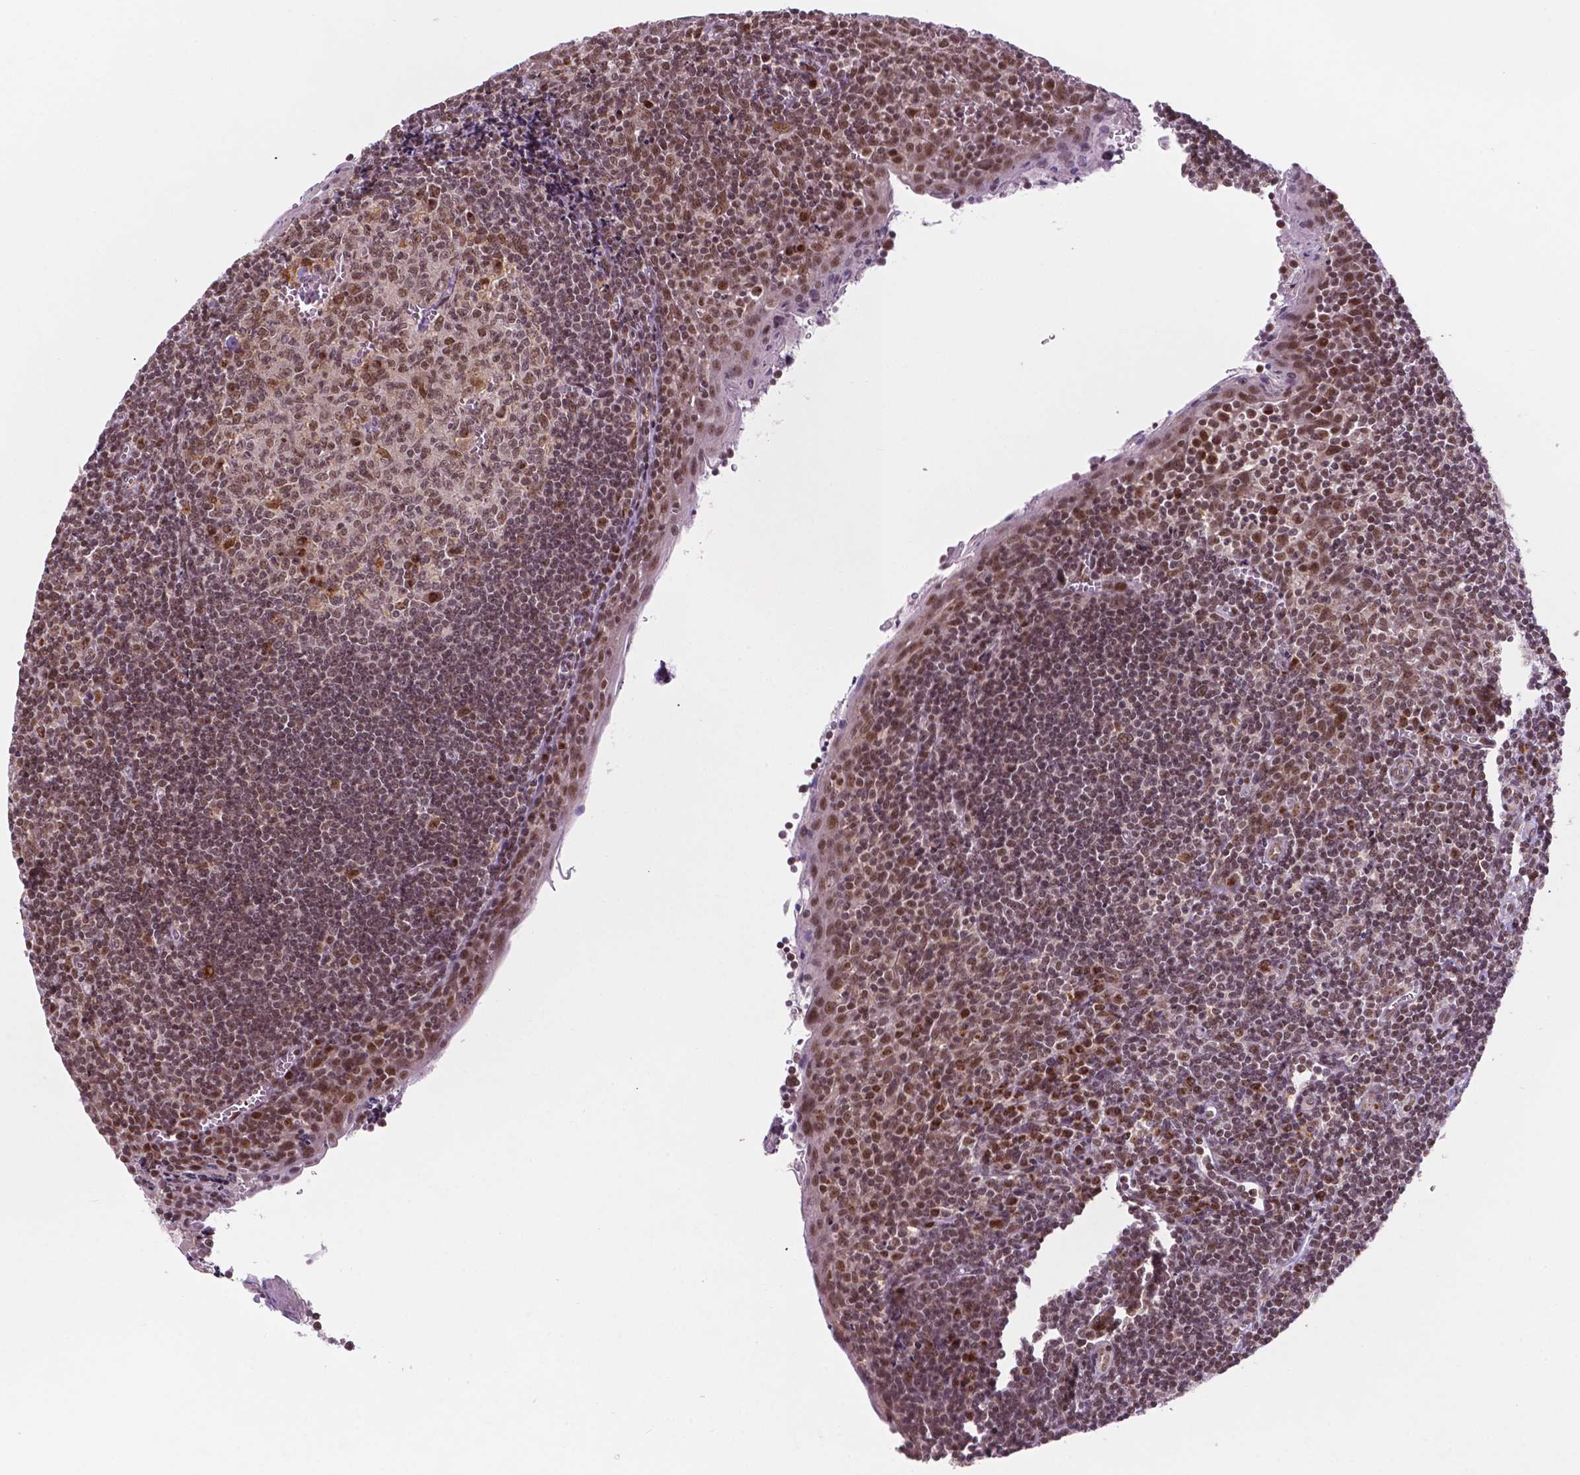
{"staining": {"intensity": "moderate", "quantity": "25%-75%", "location": "nuclear"}, "tissue": "tonsil", "cell_type": "Germinal center cells", "image_type": "normal", "snomed": [{"axis": "morphology", "description": "Normal tissue, NOS"}, {"axis": "morphology", "description": "Inflammation, NOS"}, {"axis": "topography", "description": "Tonsil"}], "caption": "Immunohistochemistry (IHC) (DAB) staining of unremarkable human tonsil reveals moderate nuclear protein expression in approximately 25%-75% of germinal center cells.", "gene": "PER2", "patient": {"sex": "female", "age": 31}}